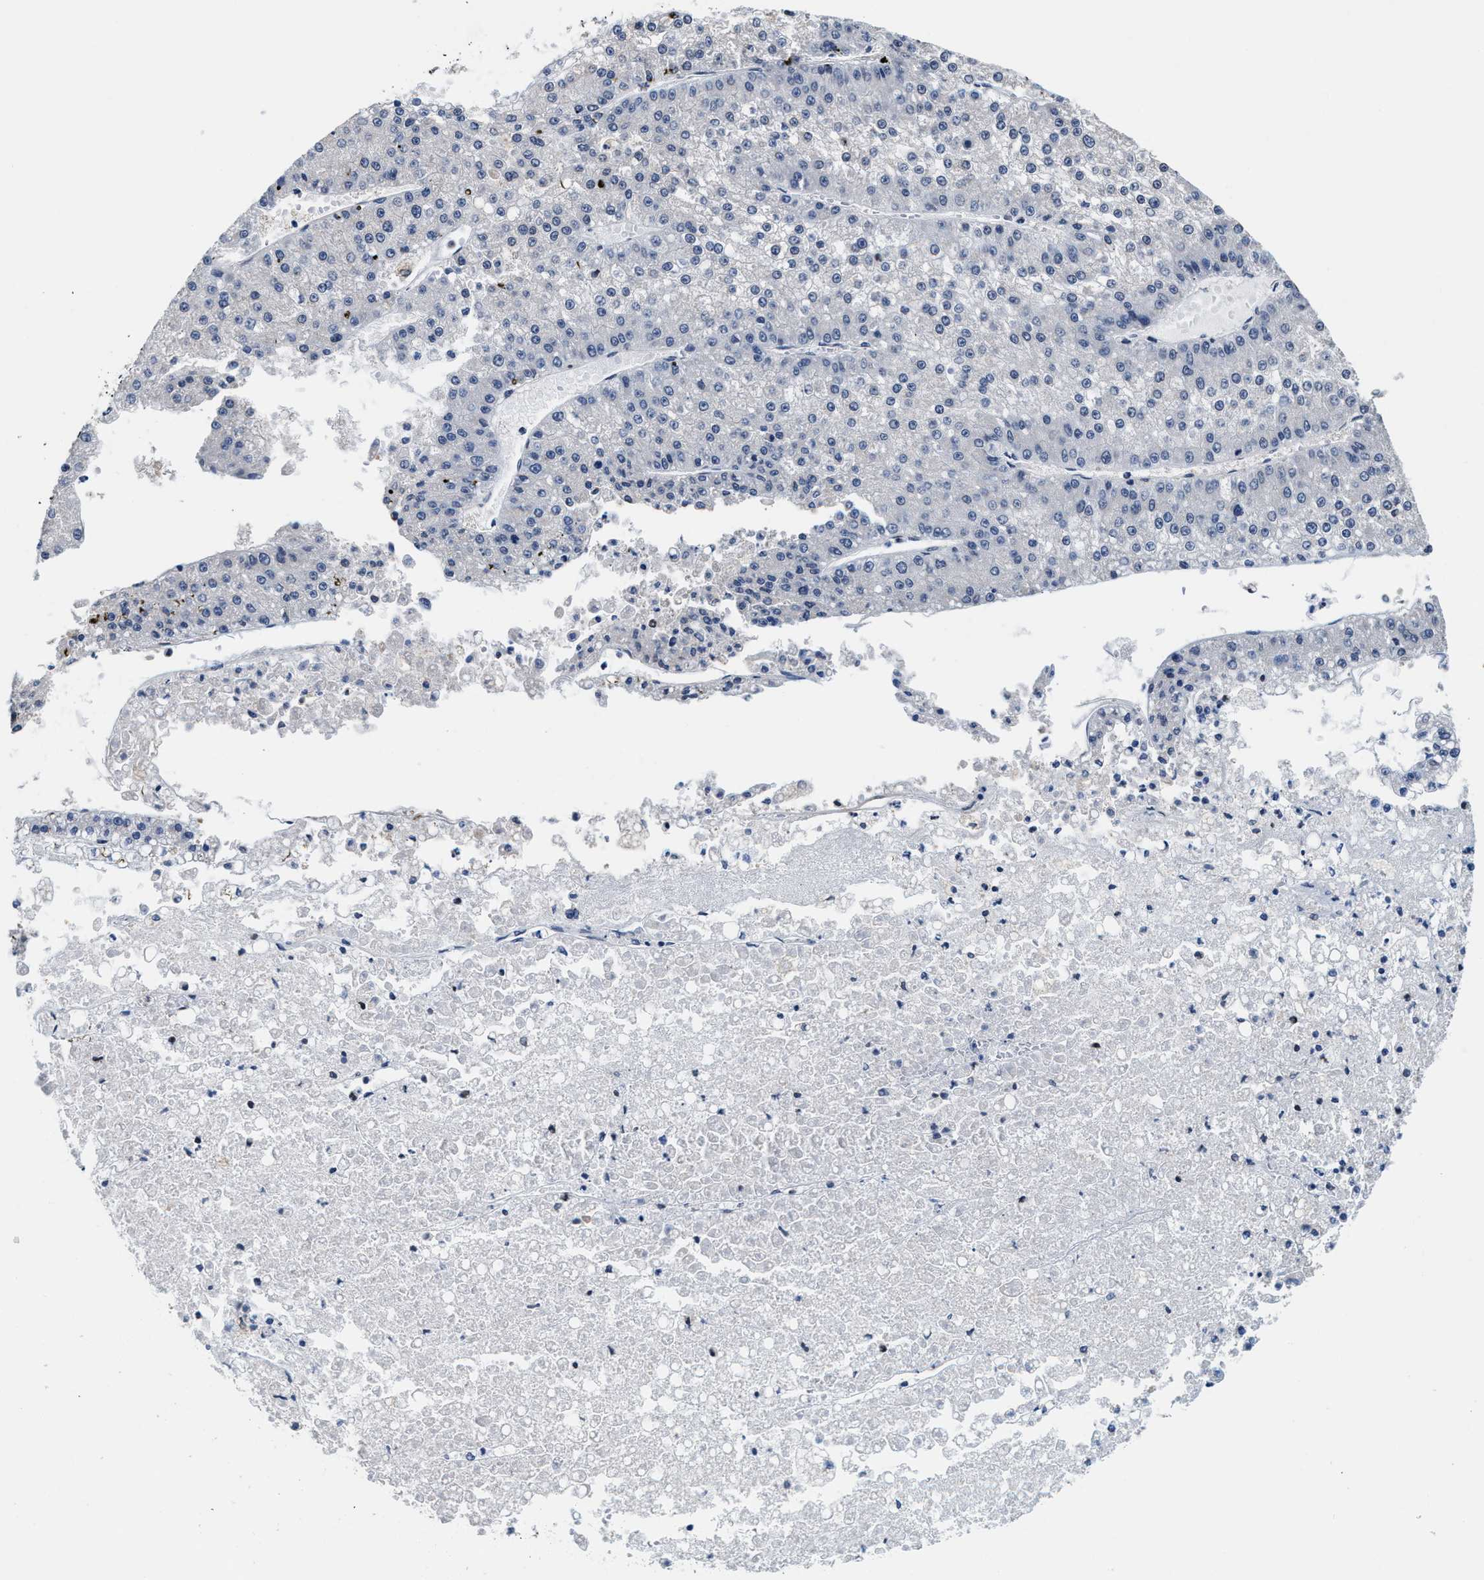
{"staining": {"intensity": "negative", "quantity": "none", "location": "none"}, "tissue": "liver cancer", "cell_type": "Tumor cells", "image_type": "cancer", "snomed": [{"axis": "morphology", "description": "Carcinoma, Hepatocellular, NOS"}, {"axis": "topography", "description": "Liver"}], "caption": "This is a image of immunohistochemistry (IHC) staining of hepatocellular carcinoma (liver), which shows no expression in tumor cells. (Brightfield microscopy of DAB (3,3'-diaminobenzidine) immunohistochemistry at high magnification).", "gene": "MYH3", "patient": {"sex": "female", "age": 73}}